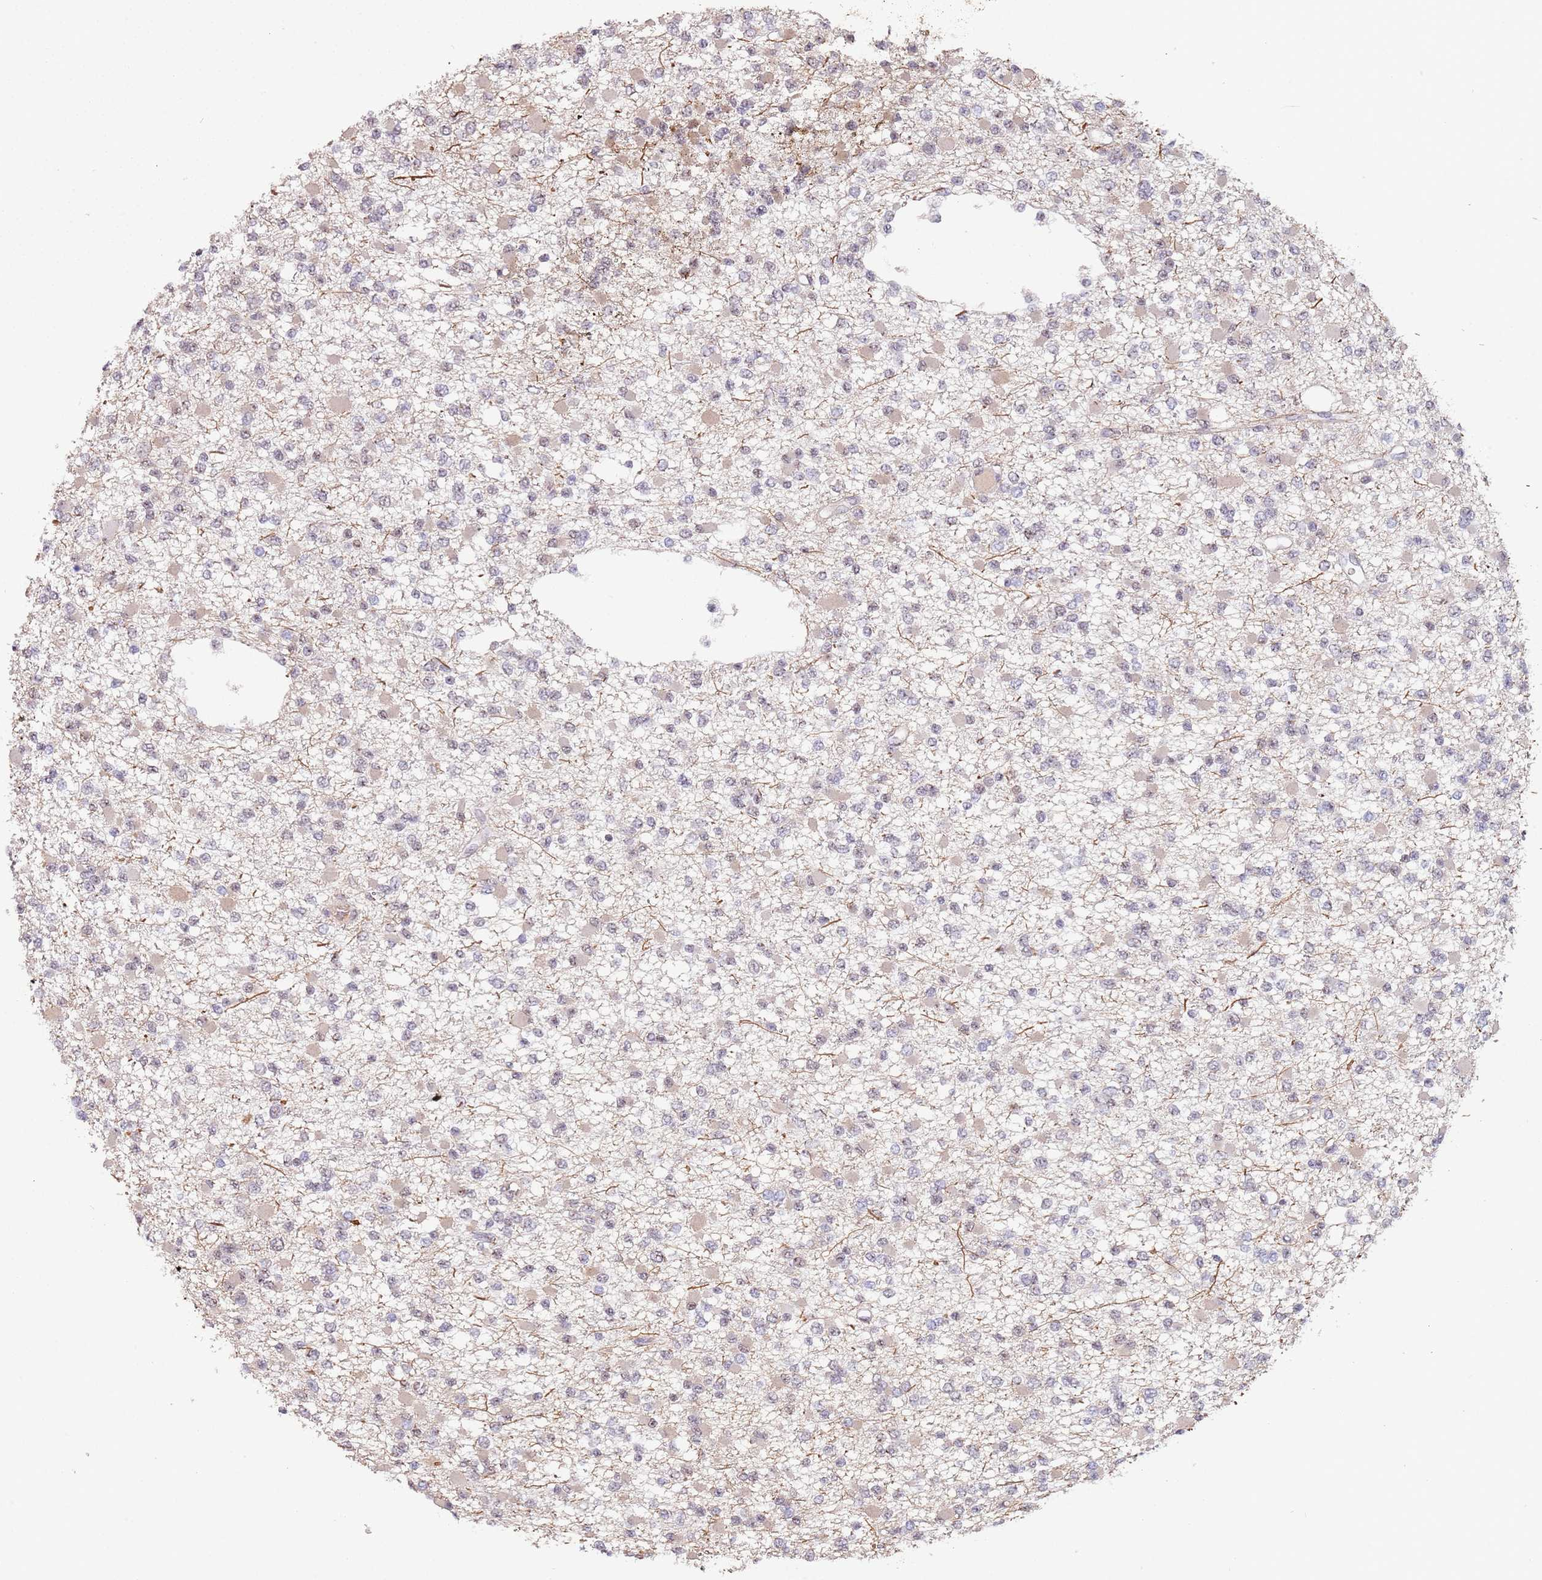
{"staining": {"intensity": "negative", "quantity": "none", "location": "none"}, "tissue": "glioma", "cell_type": "Tumor cells", "image_type": "cancer", "snomed": [{"axis": "morphology", "description": "Glioma, malignant, Low grade"}, {"axis": "topography", "description": "Brain"}], "caption": "IHC of low-grade glioma (malignant) shows no positivity in tumor cells. (Stains: DAB IHC with hematoxylin counter stain, Microscopy: brightfield microscopy at high magnification).", "gene": "CIZ1", "patient": {"sex": "female", "age": 22}}